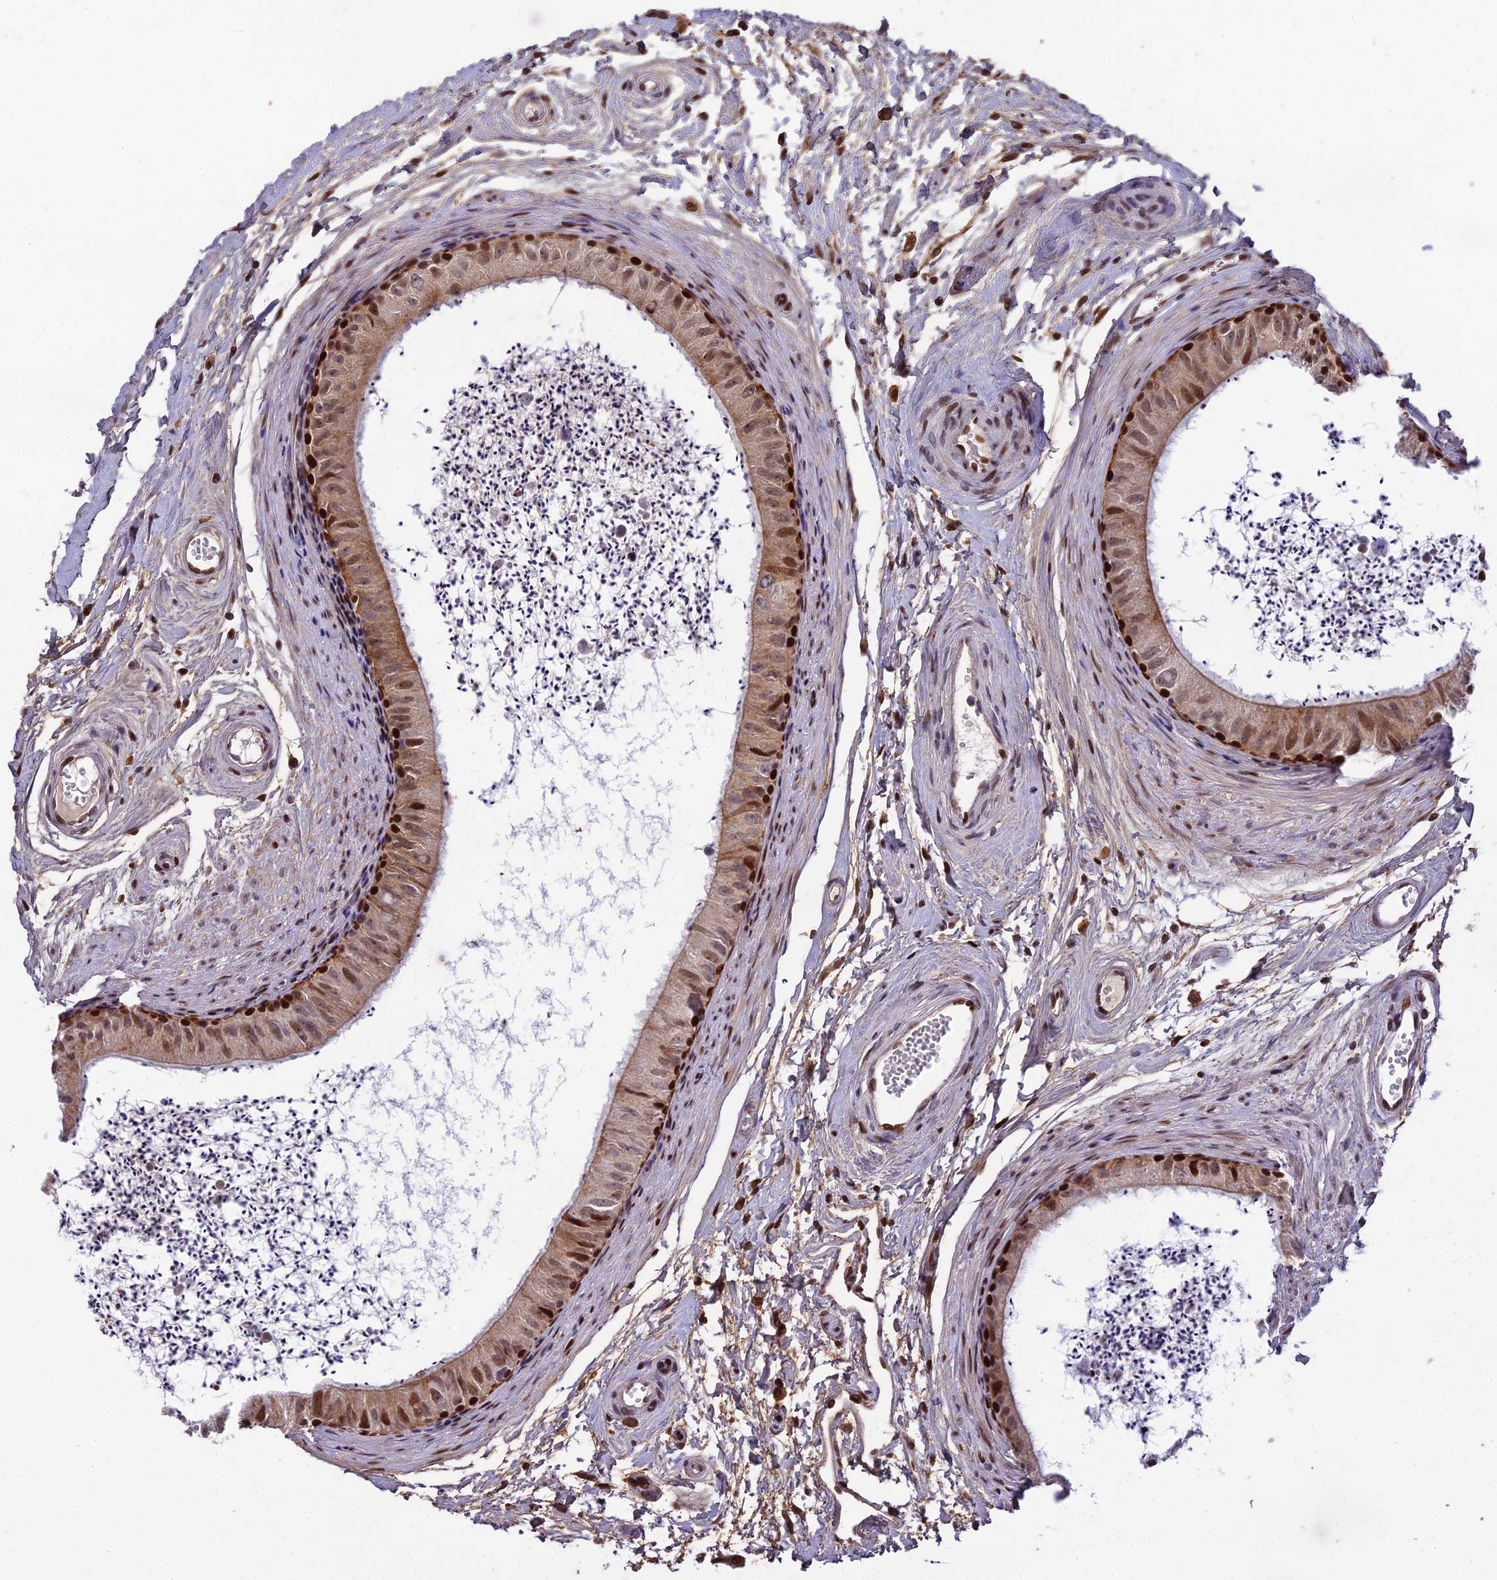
{"staining": {"intensity": "strong", "quantity": "25%-75%", "location": "nuclear"}, "tissue": "epididymis", "cell_type": "Glandular cells", "image_type": "normal", "snomed": [{"axis": "morphology", "description": "Normal tissue, NOS"}, {"axis": "topography", "description": "Epididymis"}], "caption": "Benign epididymis demonstrates strong nuclear positivity in about 25%-75% of glandular cells.", "gene": "ZNF707", "patient": {"sex": "male", "age": 56}}